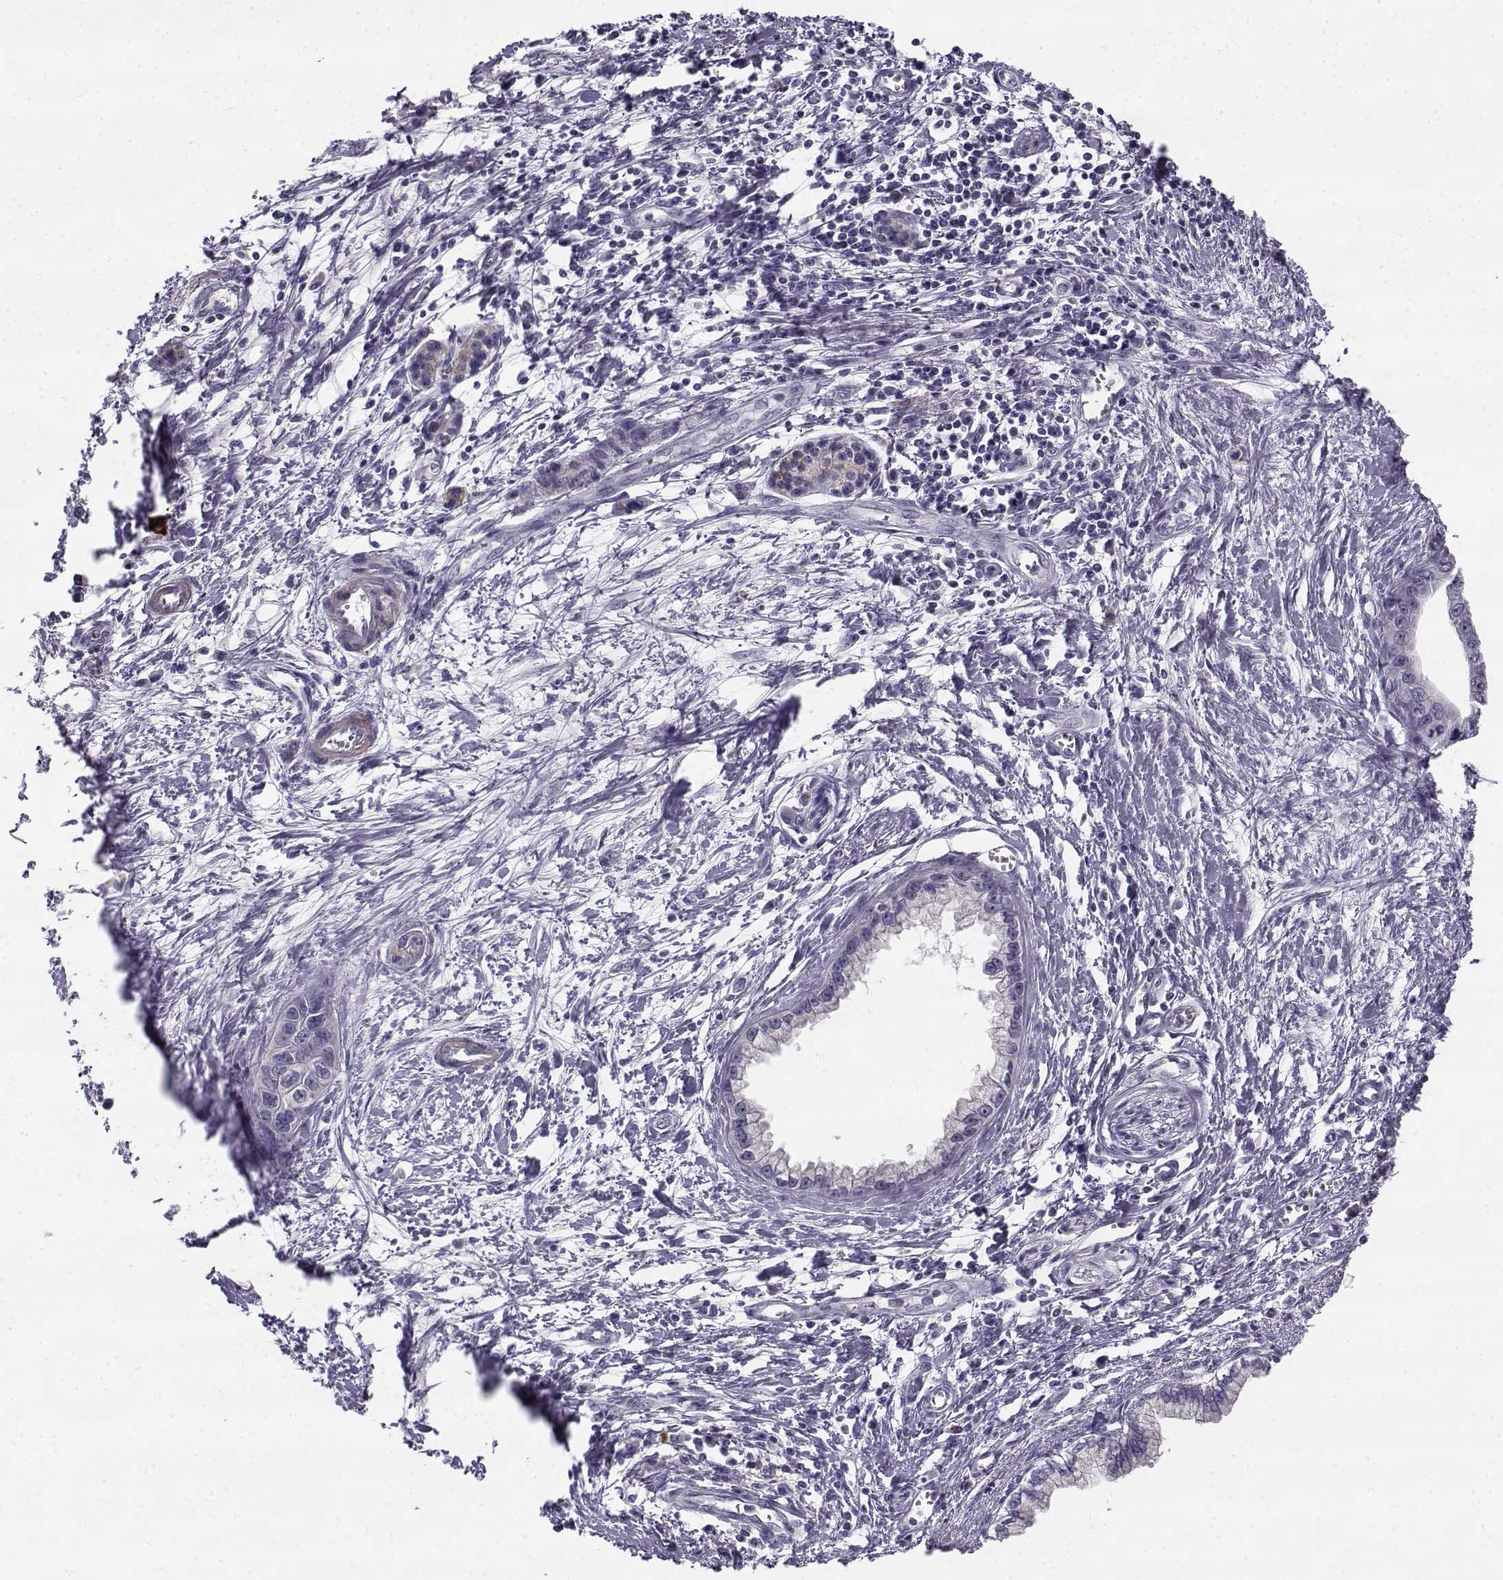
{"staining": {"intensity": "negative", "quantity": "none", "location": "none"}, "tissue": "pancreatic cancer", "cell_type": "Tumor cells", "image_type": "cancer", "snomed": [{"axis": "morphology", "description": "Adenocarcinoma, NOS"}, {"axis": "topography", "description": "Pancreas"}], "caption": "Adenocarcinoma (pancreatic) was stained to show a protein in brown. There is no significant positivity in tumor cells. The staining is performed using DAB (3,3'-diaminobenzidine) brown chromogen with nuclei counter-stained in using hematoxylin.", "gene": "CREB3L3", "patient": {"sex": "male", "age": 60}}